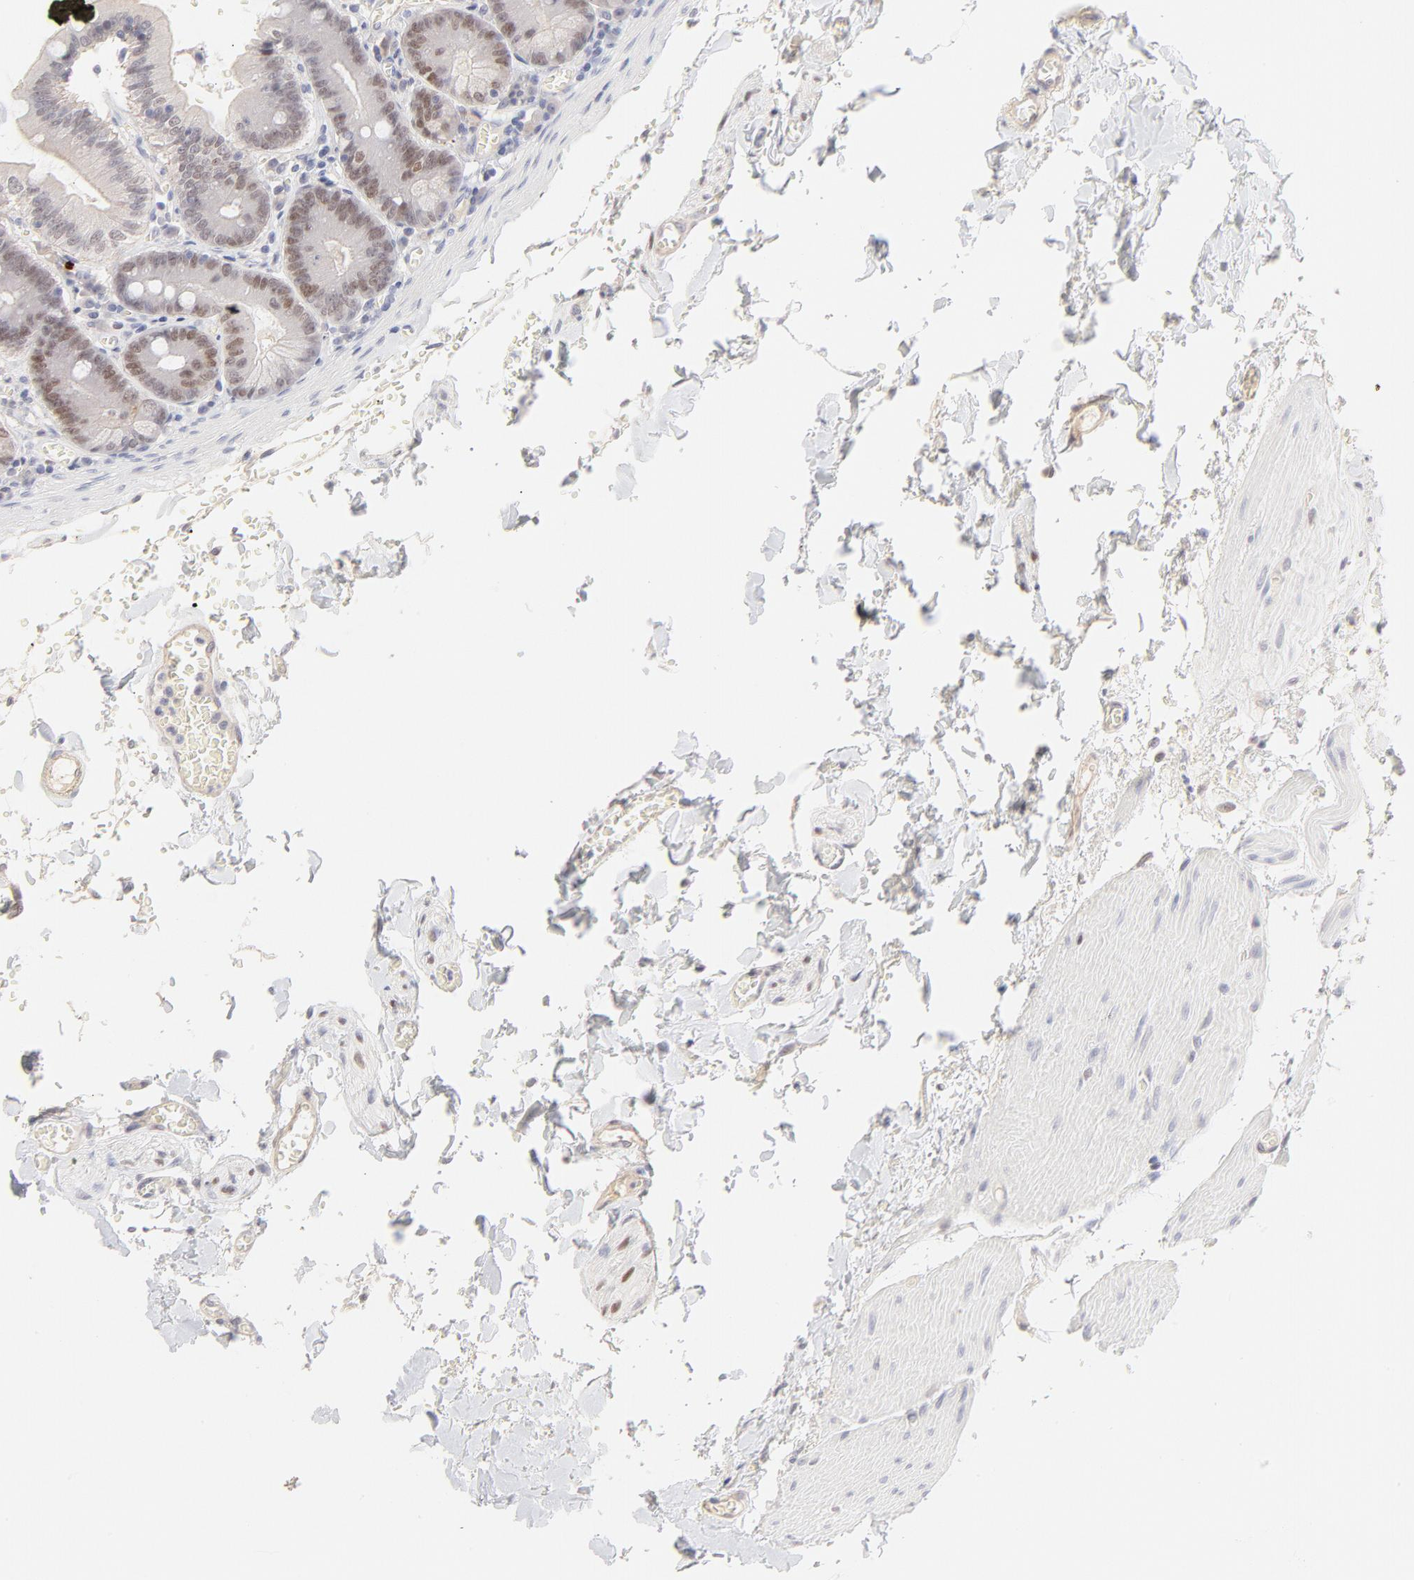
{"staining": {"intensity": "moderate", "quantity": "25%-75%", "location": "nuclear"}, "tissue": "small intestine", "cell_type": "Glandular cells", "image_type": "normal", "snomed": [{"axis": "morphology", "description": "Normal tissue, NOS"}, {"axis": "topography", "description": "Small intestine"}], "caption": "Unremarkable small intestine exhibits moderate nuclear staining in approximately 25%-75% of glandular cells, visualized by immunohistochemistry.", "gene": "ELF3", "patient": {"sex": "male", "age": 71}}